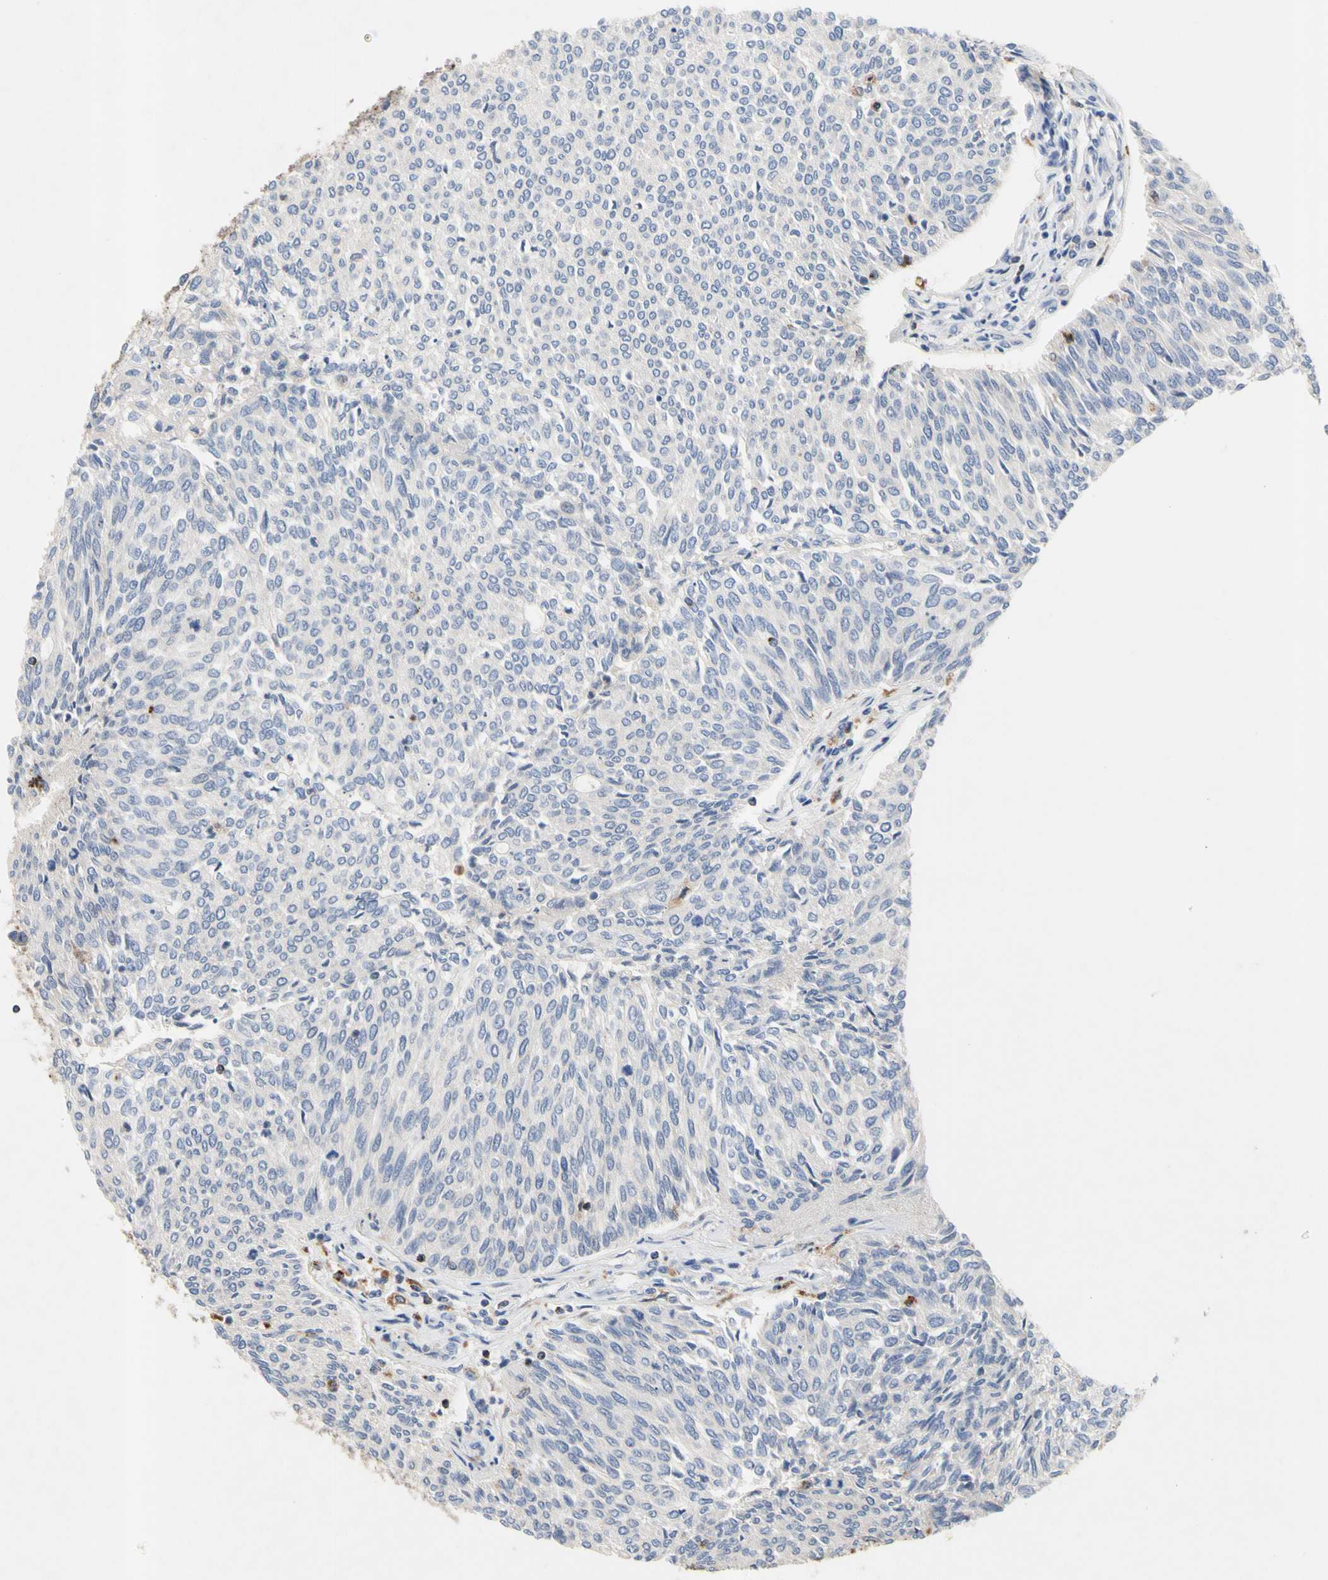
{"staining": {"intensity": "negative", "quantity": "none", "location": "none"}, "tissue": "urothelial cancer", "cell_type": "Tumor cells", "image_type": "cancer", "snomed": [{"axis": "morphology", "description": "Urothelial carcinoma, Low grade"}, {"axis": "topography", "description": "Urinary bladder"}], "caption": "This is a micrograph of IHC staining of urothelial cancer, which shows no positivity in tumor cells.", "gene": "ADA2", "patient": {"sex": "female", "age": 79}}